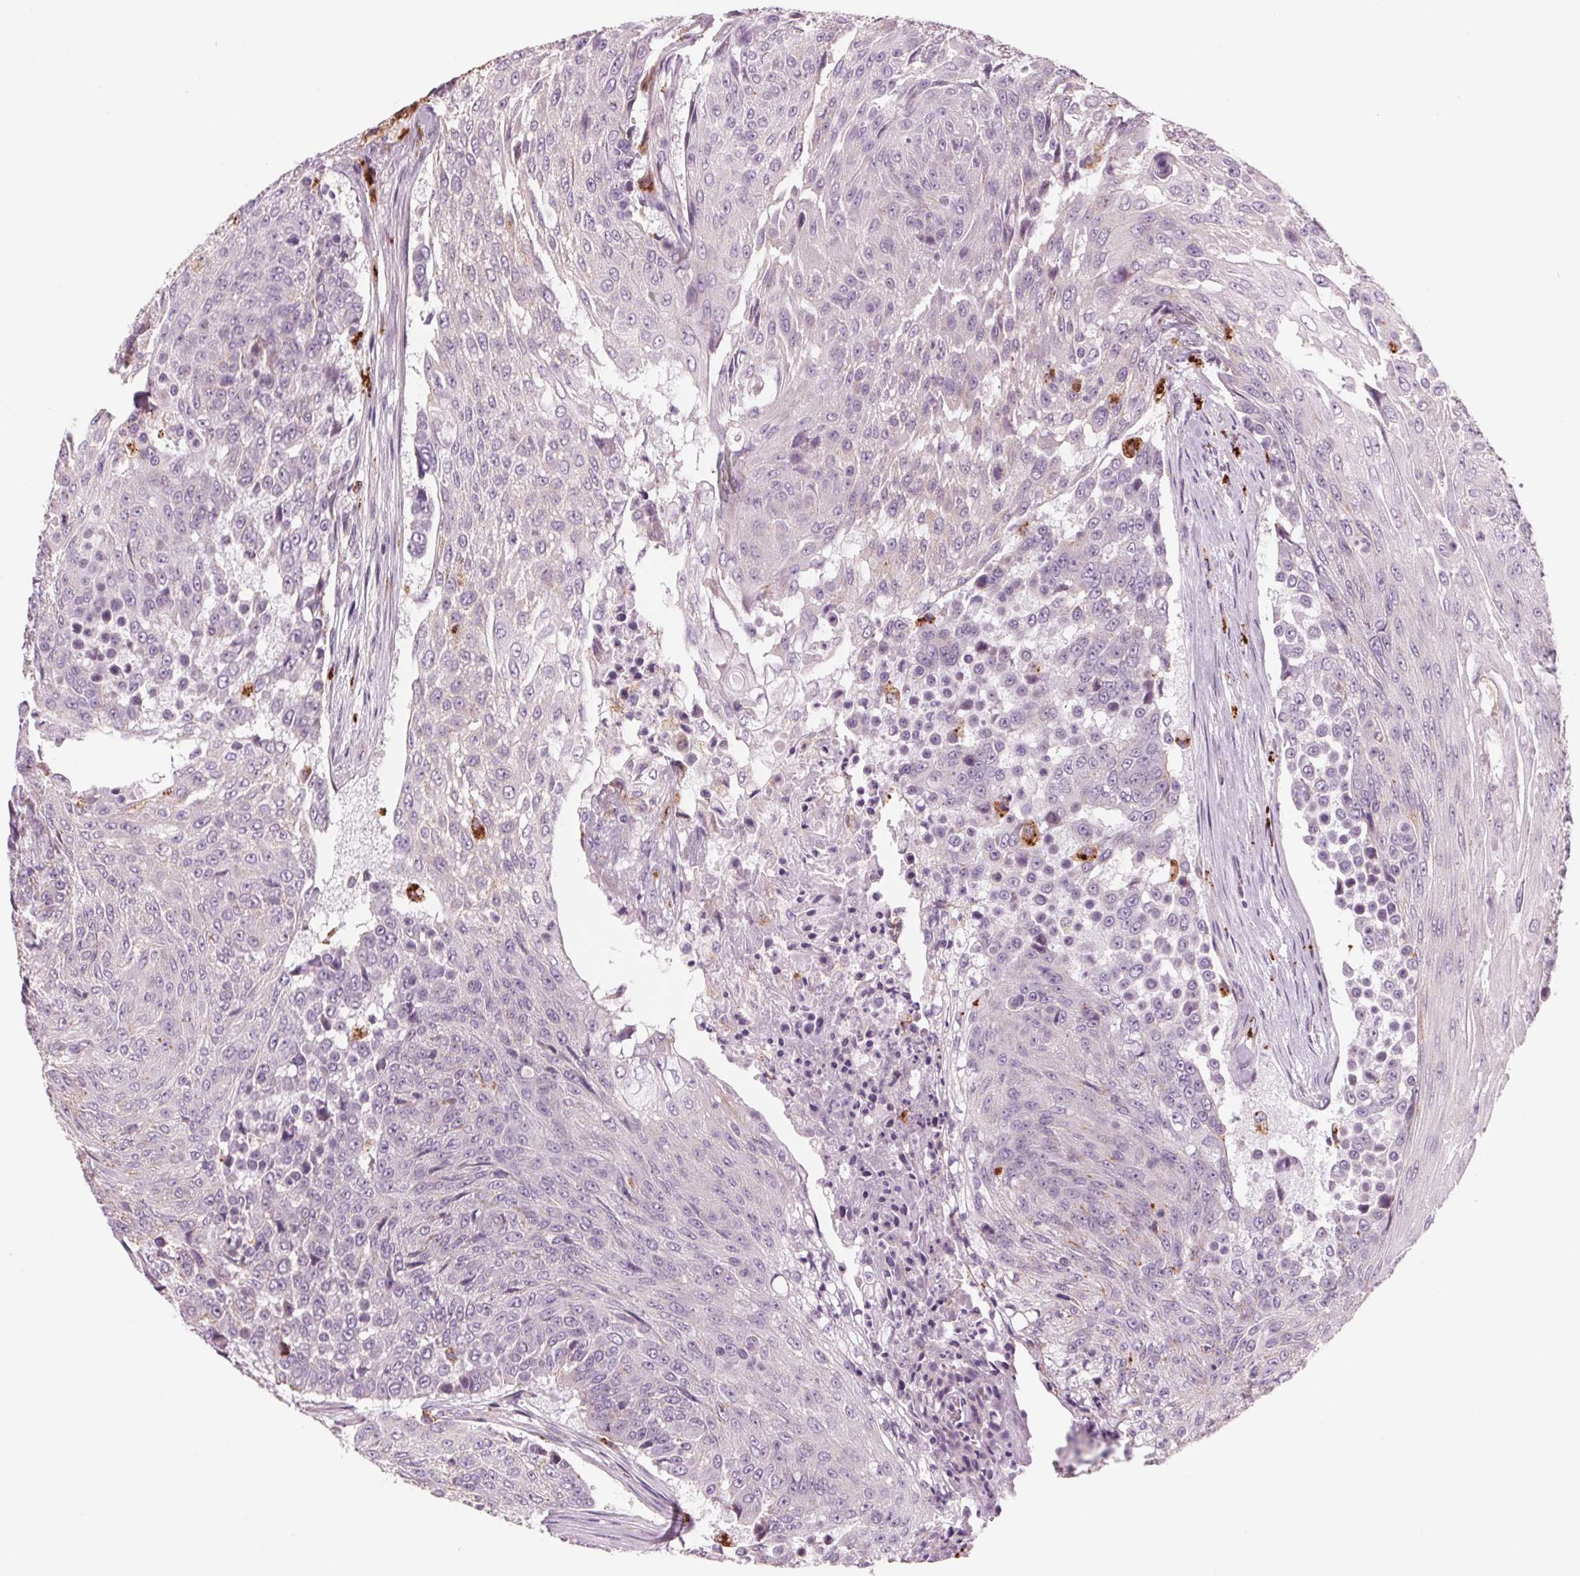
{"staining": {"intensity": "negative", "quantity": "none", "location": "none"}, "tissue": "urothelial cancer", "cell_type": "Tumor cells", "image_type": "cancer", "snomed": [{"axis": "morphology", "description": "Urothelial carcinoma, High grade"}, {"axis": "topography", "description": "Urinary bladder"}], "caption": "High power microscopy micrograph of an IHC image of urothelial cancer, revealing no significant staining in tumor cells. Brightfield microscopy of immunohistochemistry stained with DAB (3,3'-diaminobenzidine) (brown) and hematoxylin (blue), captured at high magnification.", "gene": "SAMD5", "patient": {"sex": "female", "age": 63}}